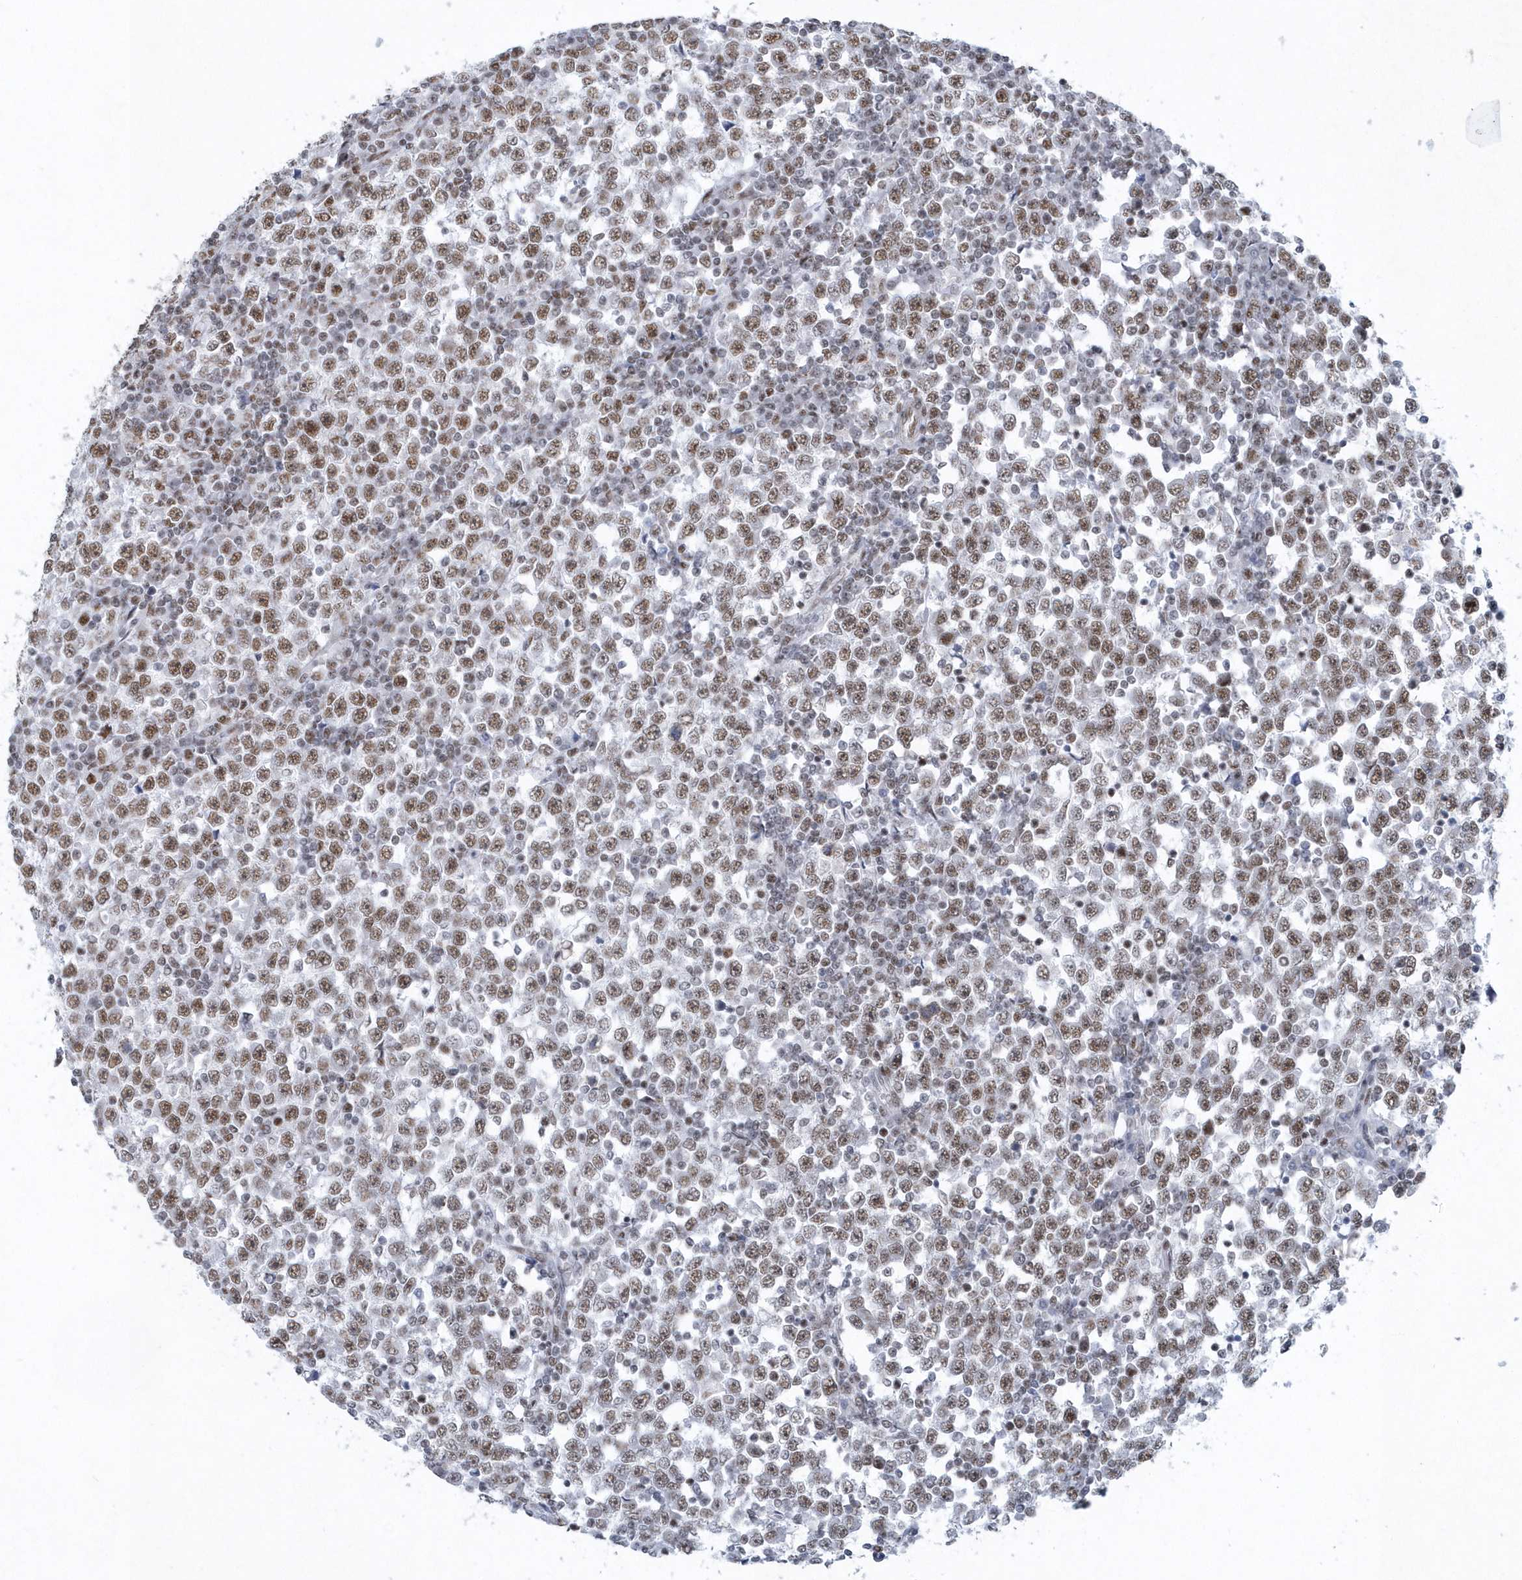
{"staining": {"intensity": "moderate", "quantity": ">75%", "location": "nuclear"}, "tissue": "testis cancer", "cell_type": "Tumor cells", "image_type": "cancer", "snomed": [{"axis": "morphology", "description": "Seminoma, NOS"}, {"axis": "topography", "description": "Testis"}], "caption": "High-magnification brightfield microscopy of testis cancer stained with DAB (3,3'-diaminobenzidine) (brown) and counterstained with hematoxylin (blue). tumor cells exhibit moderate nuclear positivity is present in about>75% of cells.", "gene": "DCLRE1A", "patient": {"sex": "male", "age": 65}}